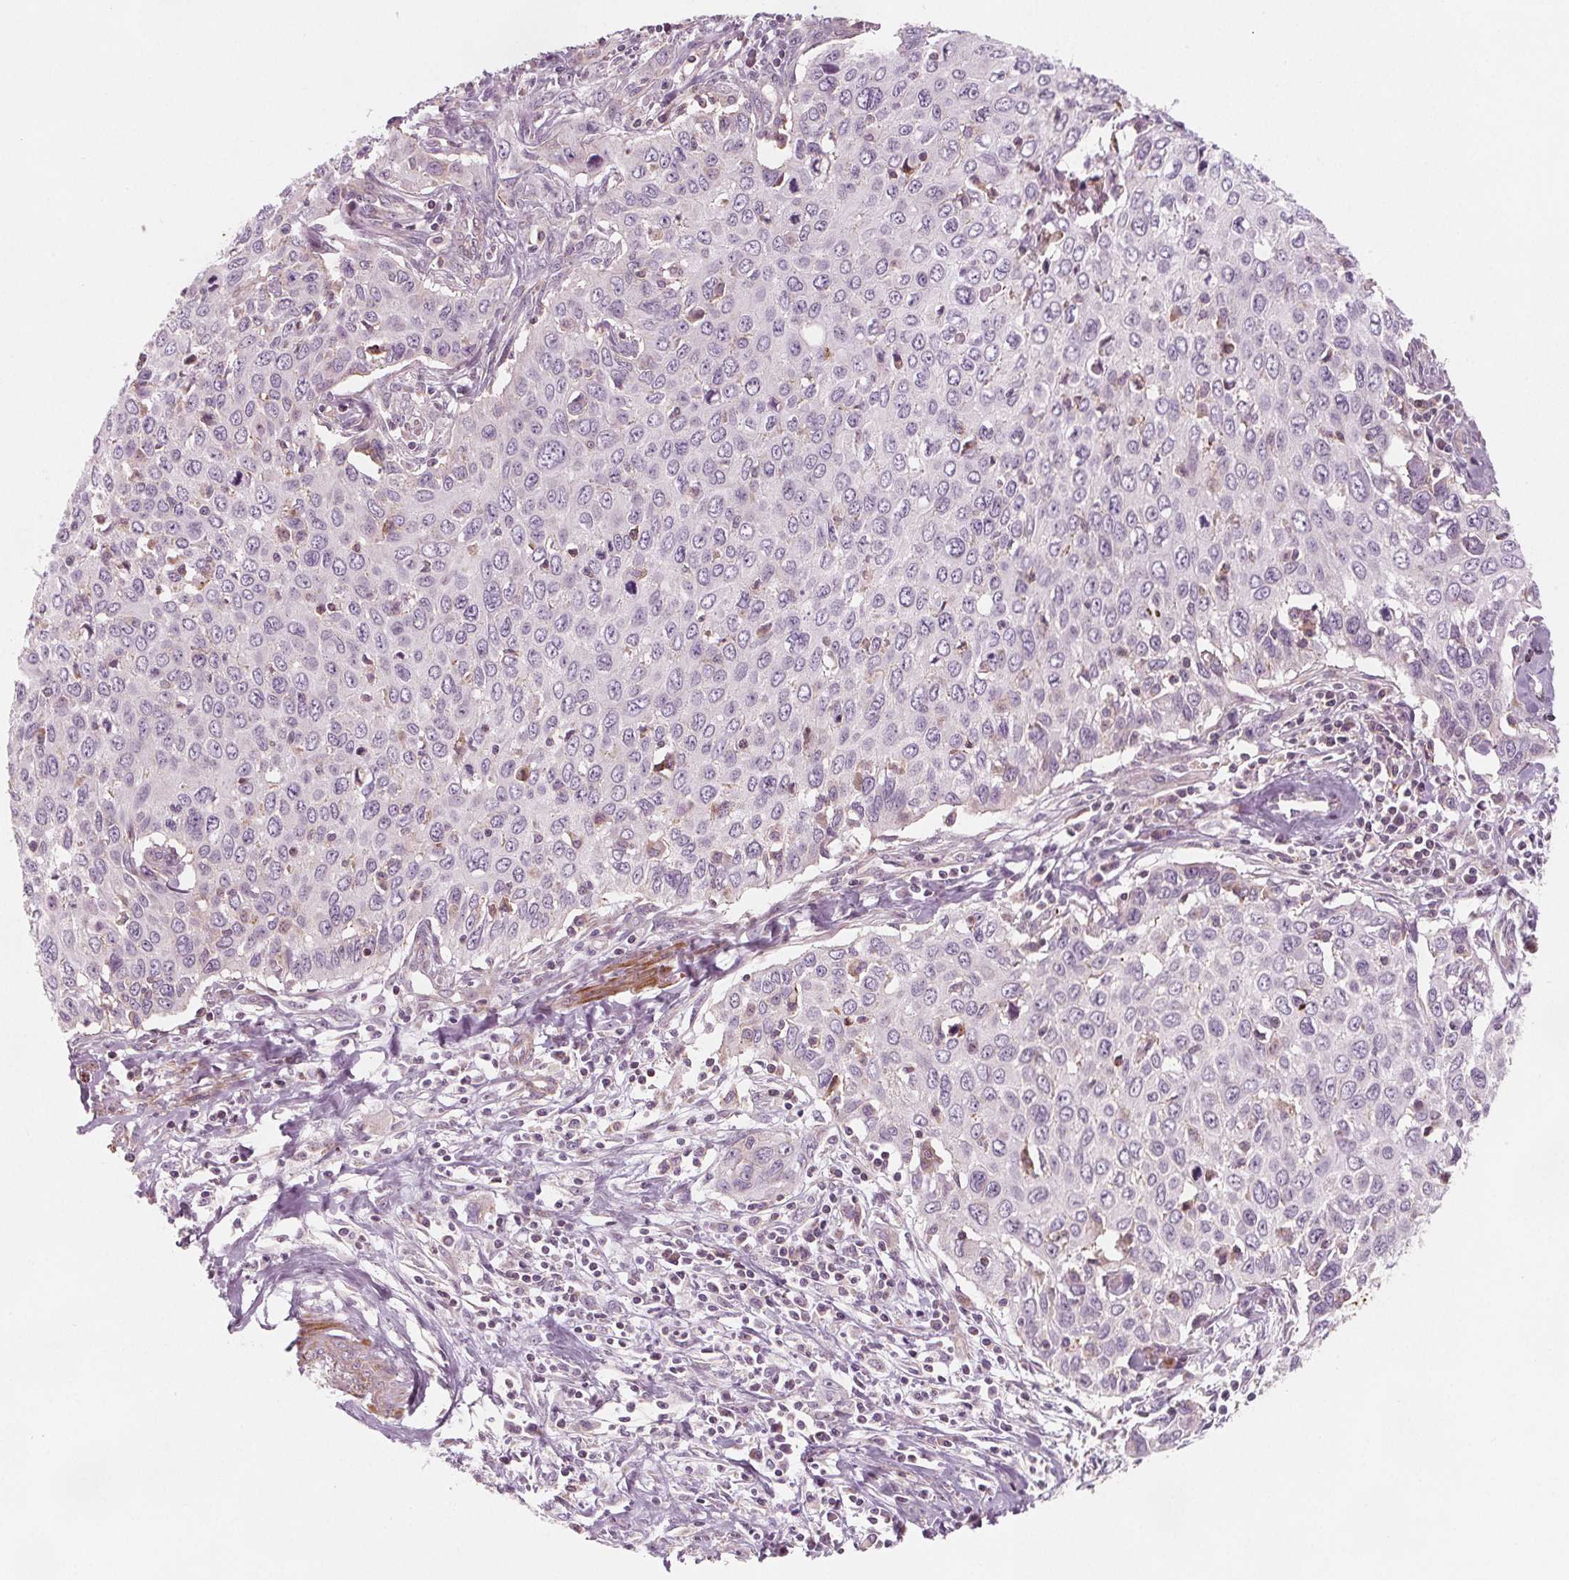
{"staining": {"intensity": "negative", "quantity": "none", "location": "none"}, "tissue": "cervical cancer", "cell_type": "Tumor cells", "image_type": "cancer", "snomed": [{"axis": "morphology", "description": "Squamous cell carcinoma, NOS"}, {"axis": "topography", "description": "Cervix"}], "caption": "A micrograph of cervical squamous cell carcinoma stained for a protein reveals no brown staining in tumor cells. The staining is performed using DAB (3,3'-diaminobenzidine) brown chromogen with nuclei counter-stained in using hematoxylin.", "gene": "ADAM33", "patient": {"sex": "female", "age": 38}}